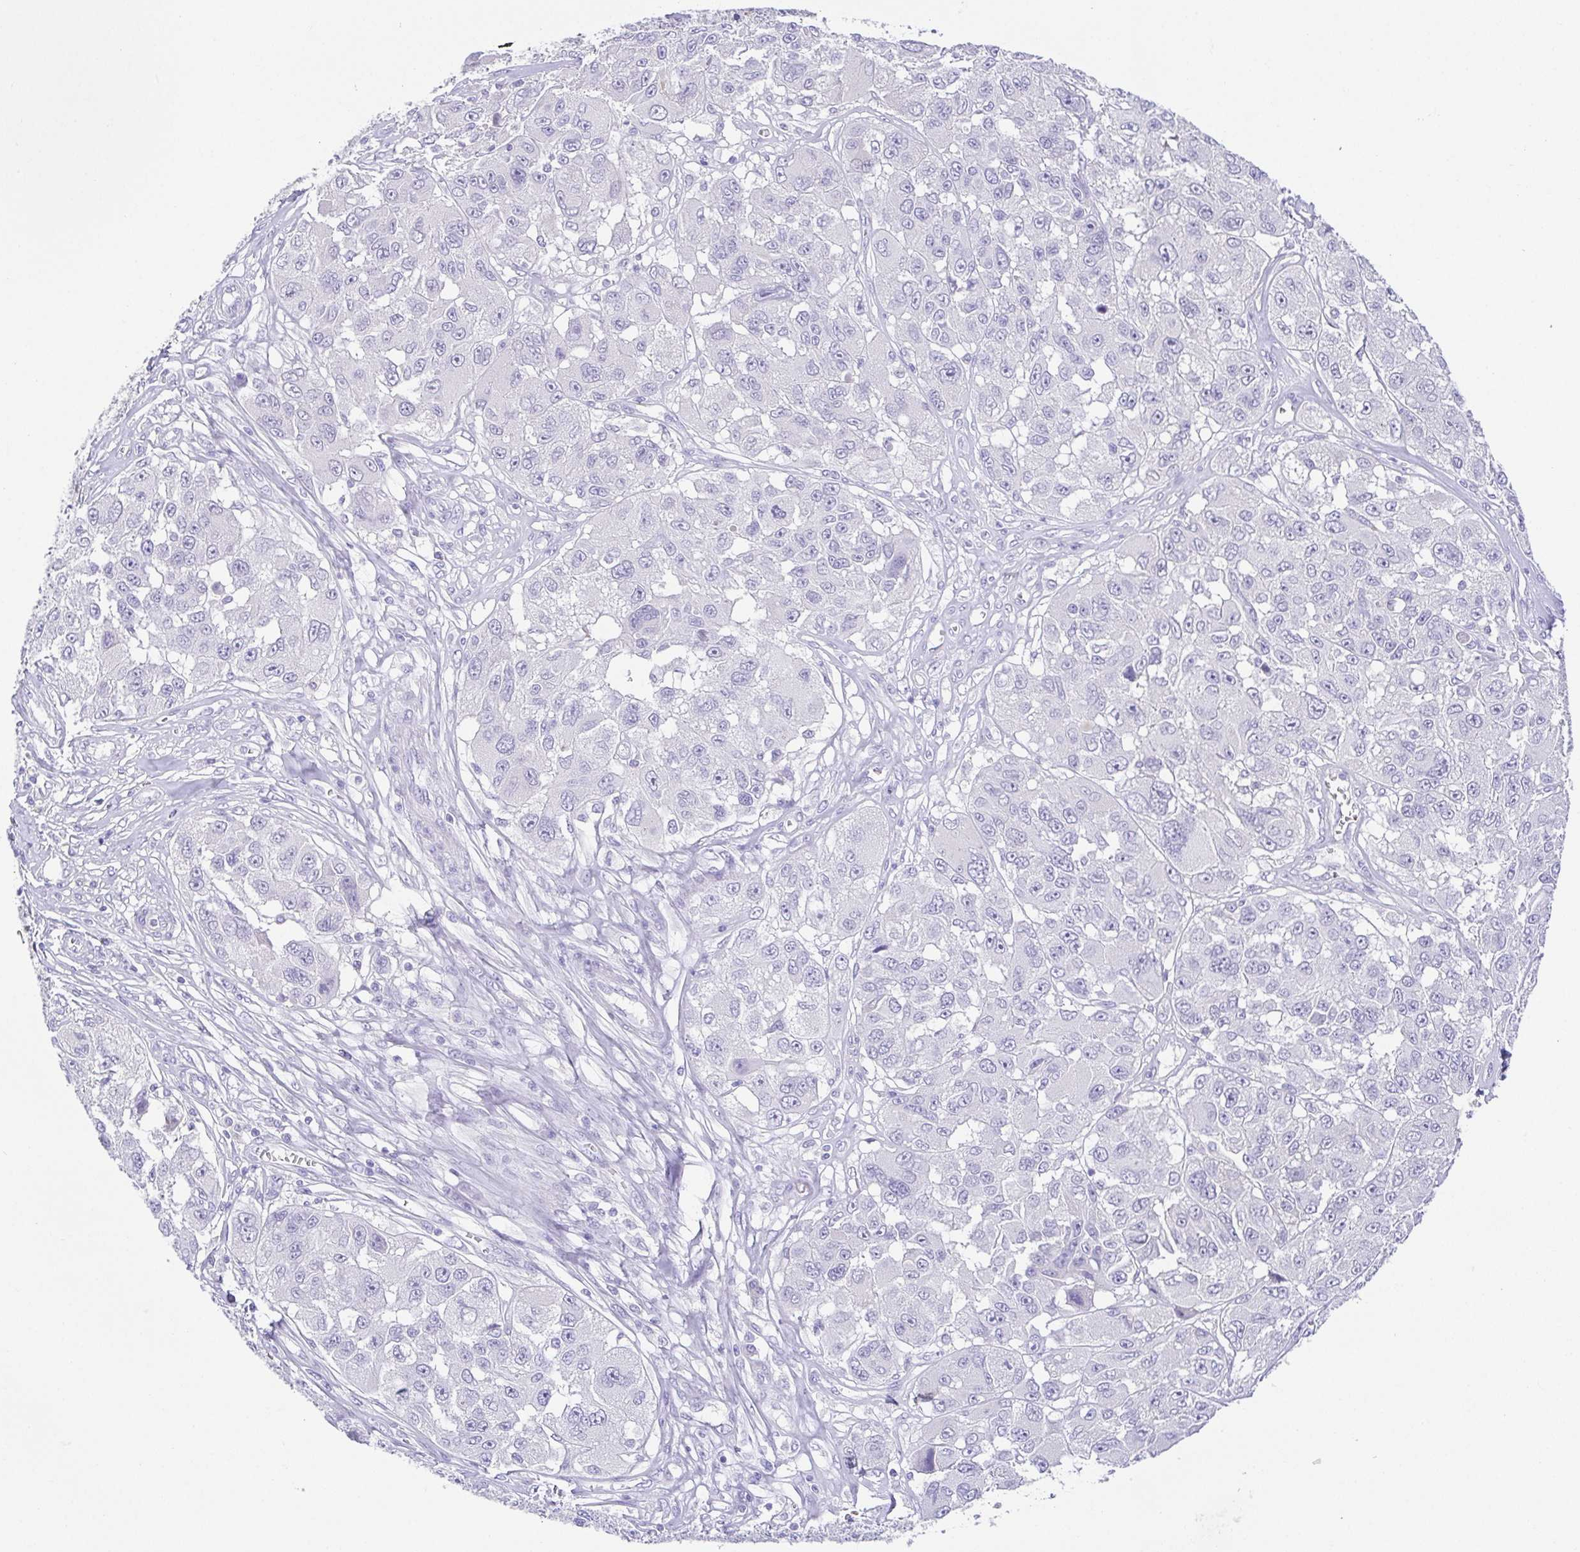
{"staining": {"intensity": "negative", "quantity": "none", "location": "none"}, "tissue": "melanoma", "cell_type": "Tumor cells", "image_type": "cancer", "snomed": [{"axis": "morphology", "description": "Malignant melanoma, NOS"}, {"axis": "topography", "description": "Skin"}], "caption": "IHC micrograph of human malignant melanoma stained for a protein (brown), which exhibits no staining in tumor cells.", "gene": "HAPLN2", "patient": {"sex": "female", "age": 66}}